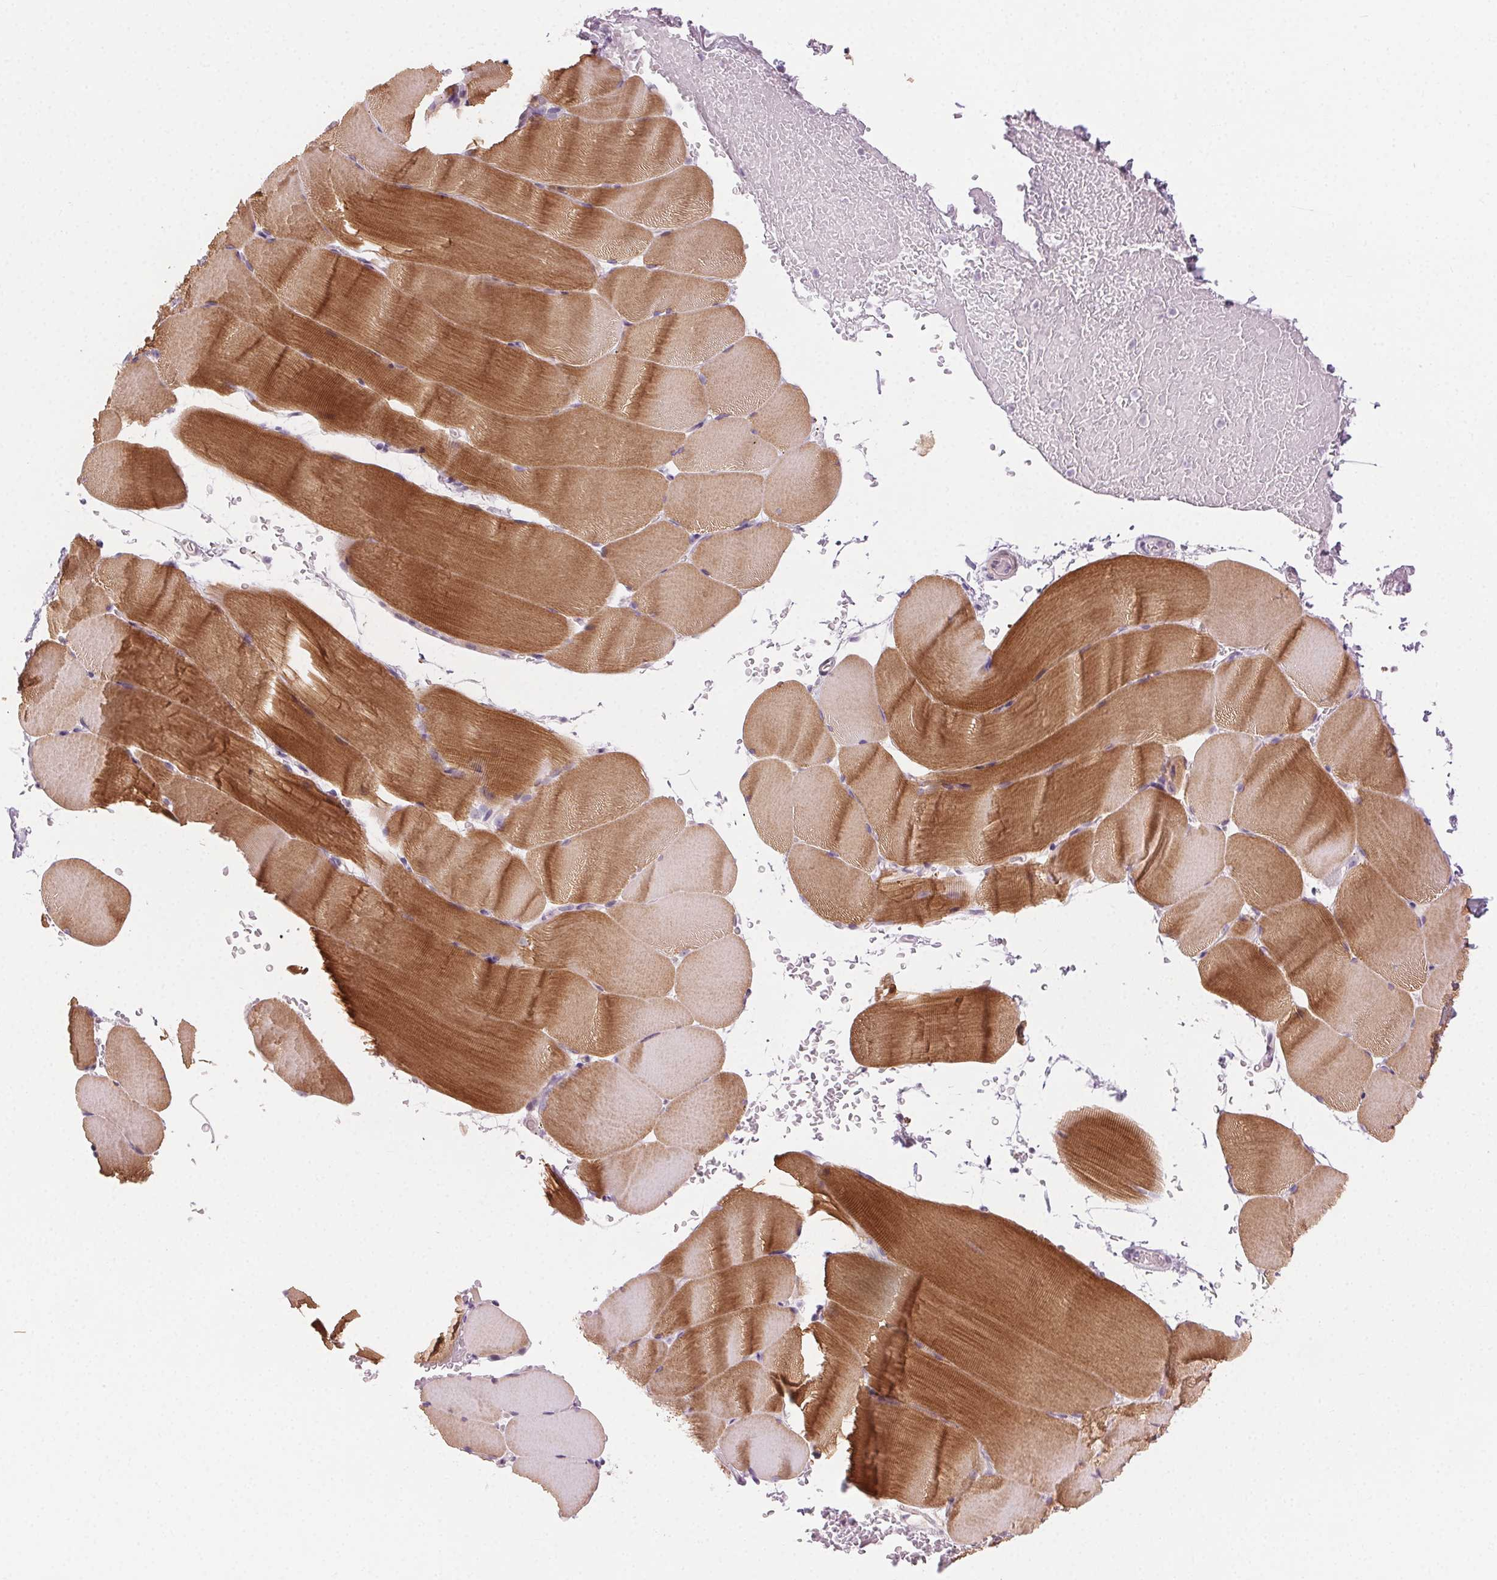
{"staining": {"intensity": "moderate", "quantity": "25%-75%", "location": "cytoplasmic/membranous"}, "tissue": "skeletal muscle", "cell_type": "Myocytes", "image_type": "normal", "snomed": [{"axis": "morphology", "description": "Normal tissue, NOS"}, {"axis": "topography", "description": "Skeletal muscle"}], "caption": "This micrograph exhibits immunohistochemistry (IHC) staining of unremarkable skeletal muscle, with medium moderate cytoplasmic/membranous expression in about 25%-75% of myocytes.", "gene": "HSF5", "patient": {"sex": "female", "age": 37}}